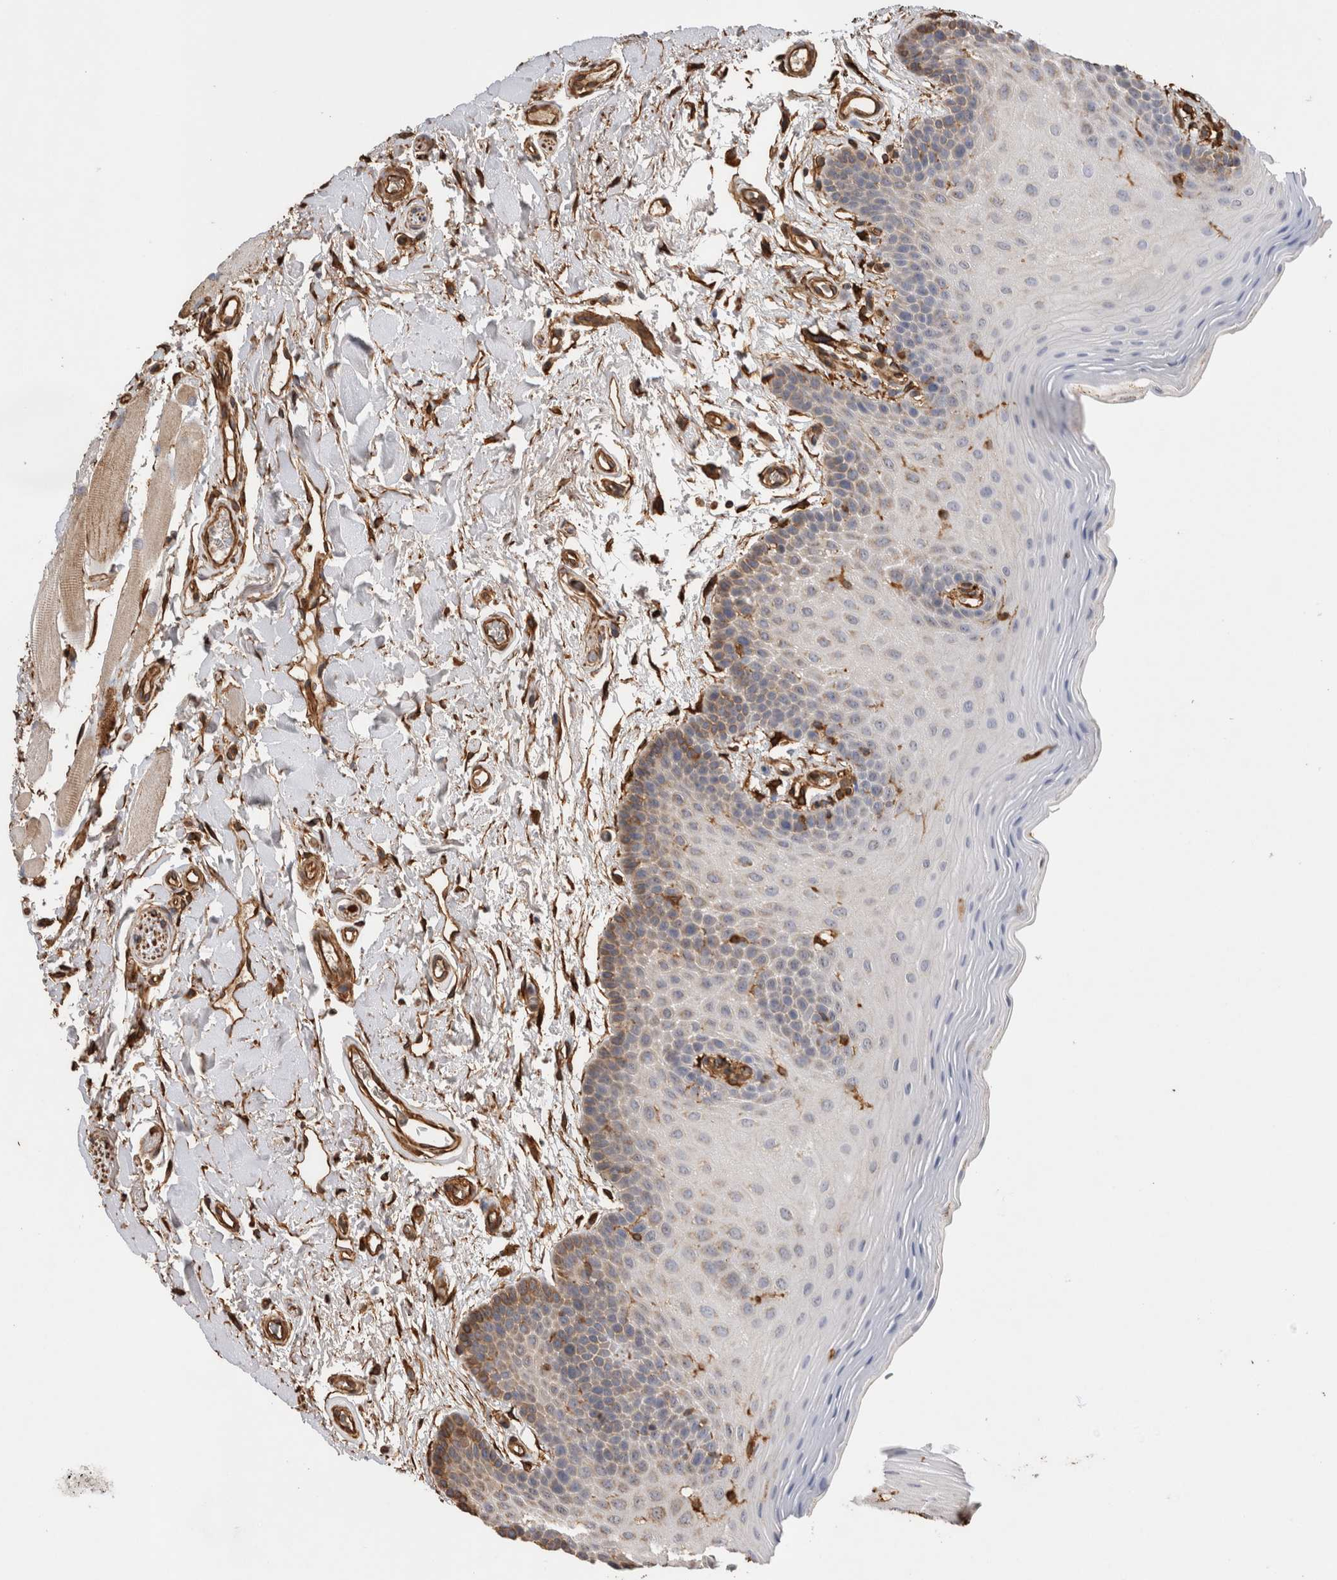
{"staining": {"intensity": "weak", "quantity": "<25%", "location": "cytoplasmic/membranous"}, "tissue": "oral mucosa", "cell_type": "Squamous epithelial cells", "image_type": "normal", "snomed": [{"axis": "morphology", "description": "Normal tissue, NOS"}, {"axis": "topography", "description": "Oral tissue"}], "caption": "High magnification brightfield microscopy of unremarkable oral mucosa stained with DAB (3,3'-diaminobenzidine) (brown) and counterstained with hematoxylin (blue): squamous epithelial cells show no significant expression.", "gene": "ZNF397", "patient": {"sex": "male", "age": 62}}